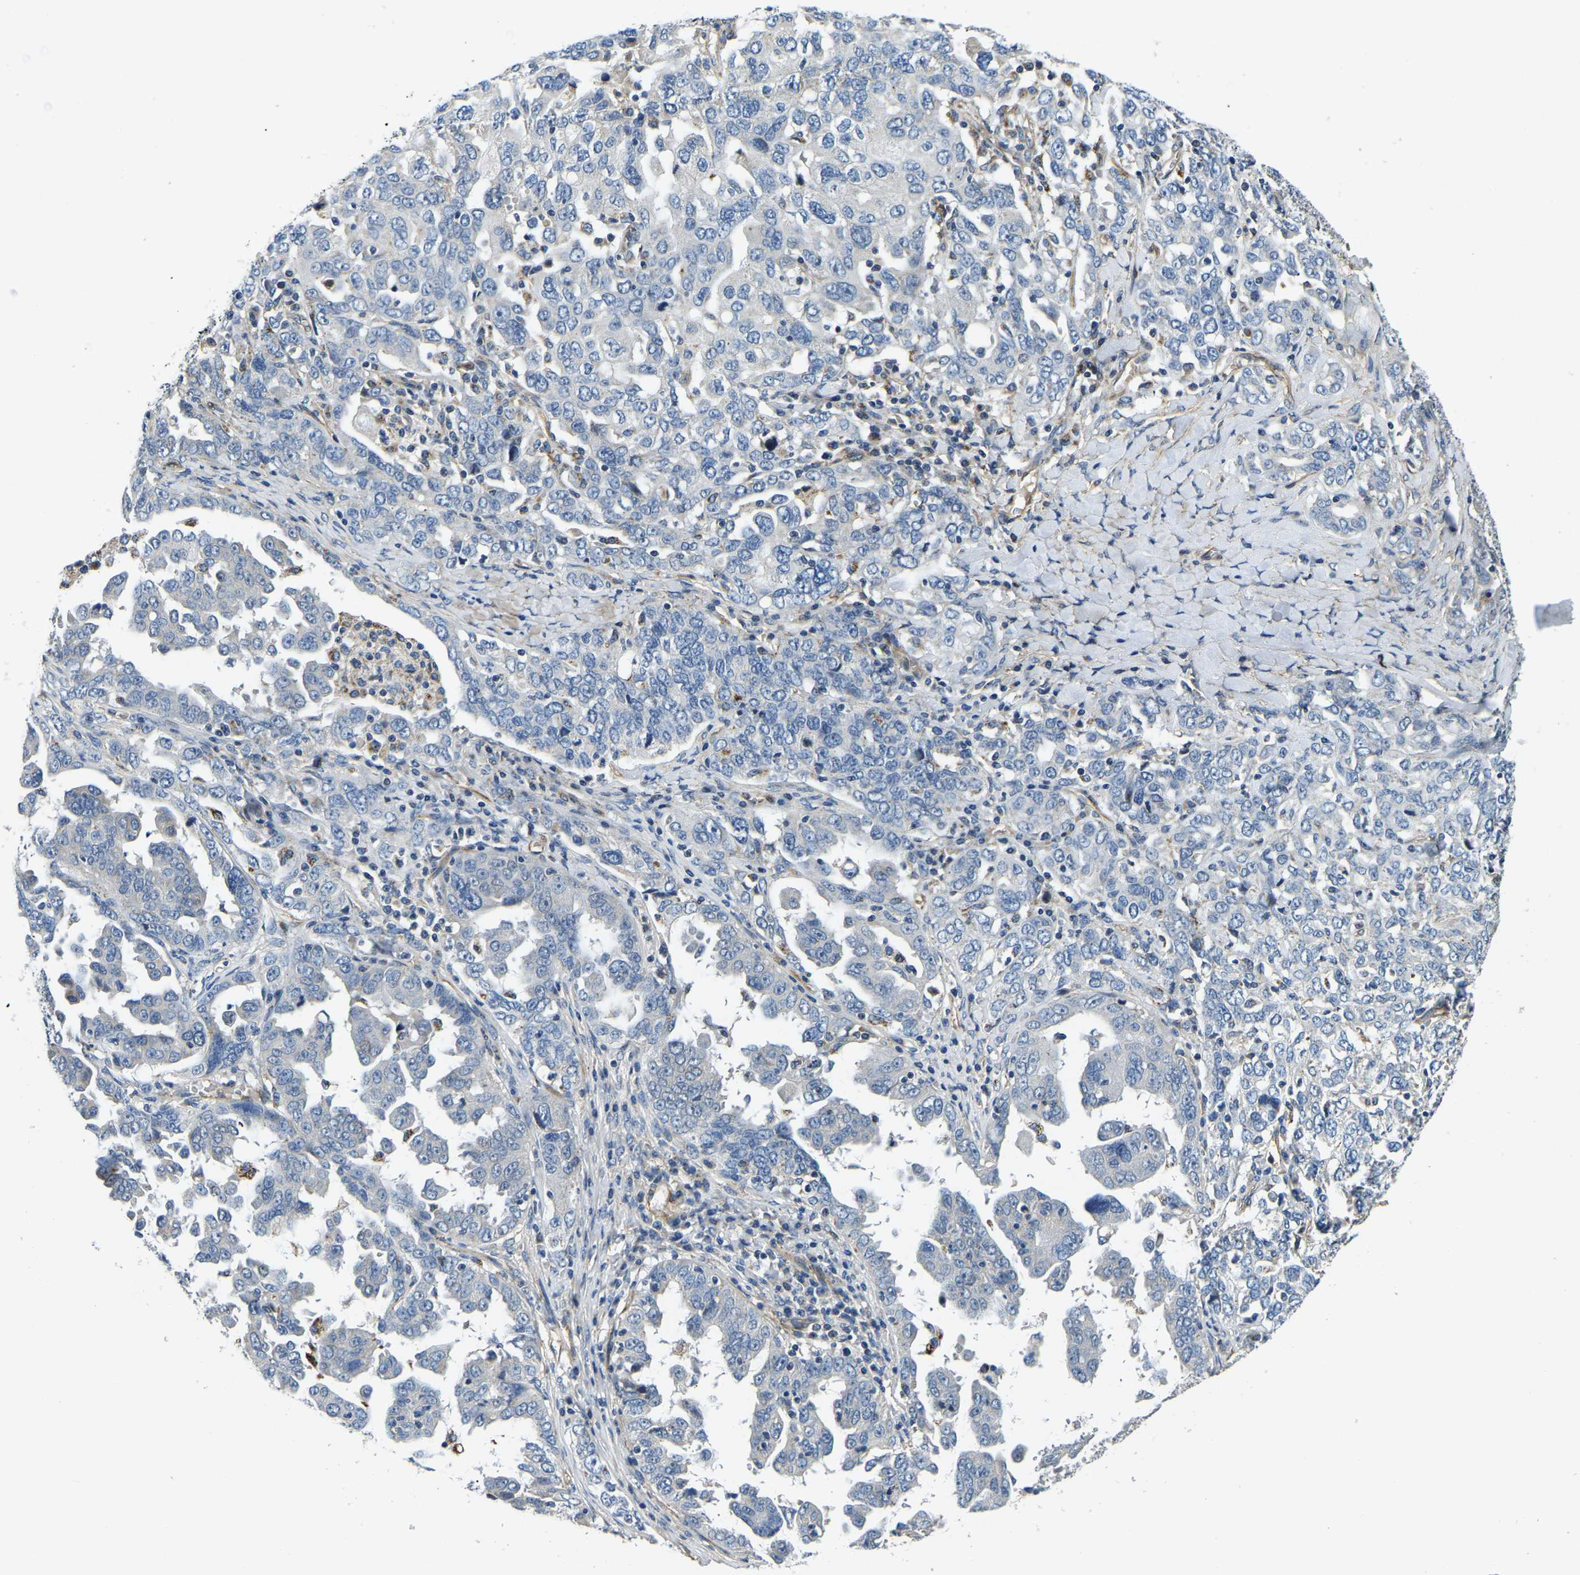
{"staining": {"intensity": "negative", "quantity": "none", "location": "none"}, "tissue": "ovarian cancer", "cell_type": "Tumor cells", "image_type": "cancer", "snomed": [{"axis": "morphology", "description": "Carcinoma, endometroid"}, {"axis": "topography", "description": "Ovary"}], "caption": "Tumor cells show no significant positivity in ovarian endometroid carcinoma.", "gene": "RNF39", "patient": {"sex": "female", "age": 62}}